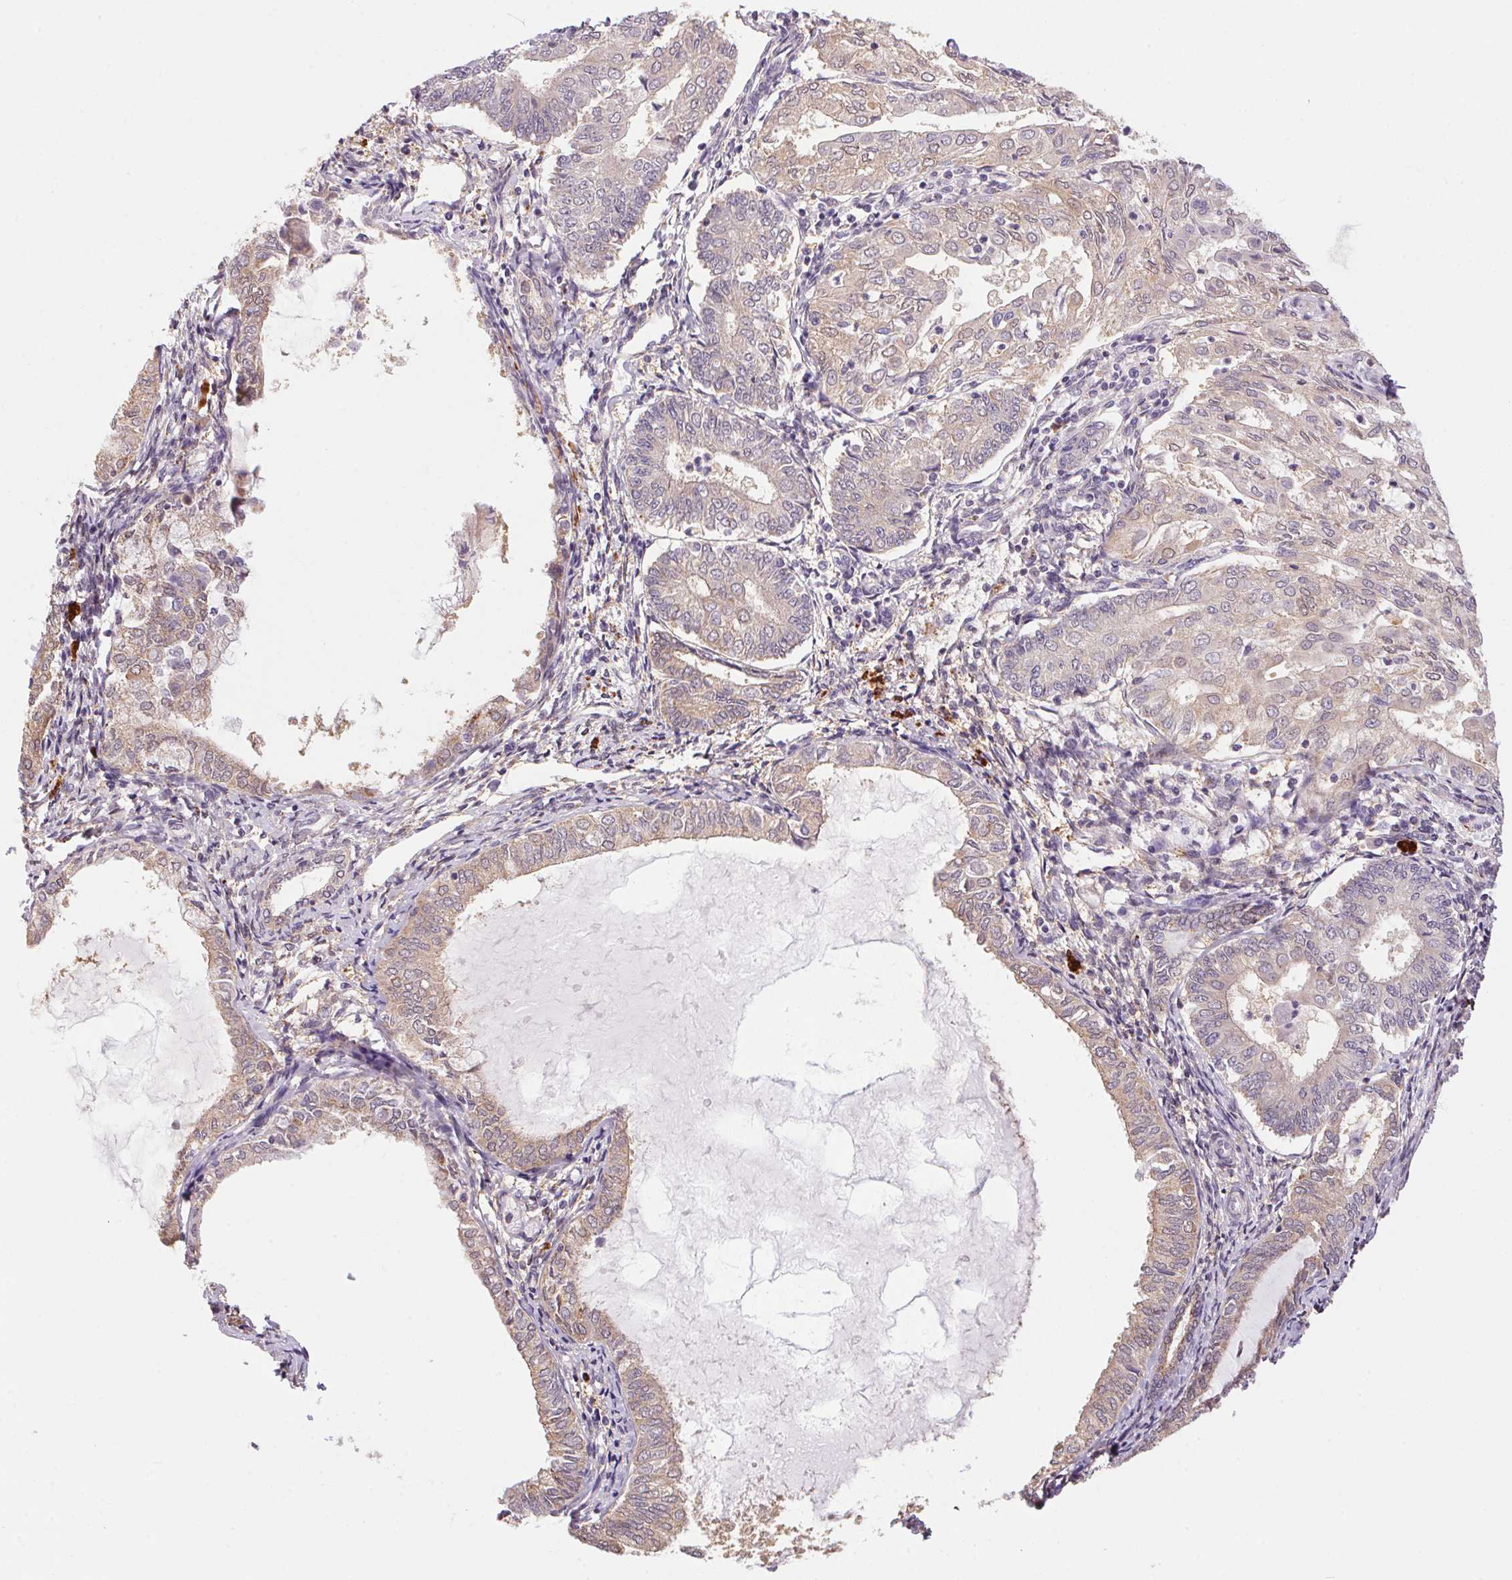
{"staining": {"intensity": "weak", "quantity": "<25%", "location": "cytoplasmic/membranous"}, "tissue": "endometrial cancer", "cell_type": "Tumor cells", "image_type": "cancer", "snomed": [{"axis": "morphology", "description": "Adenocarcinoma, NOS"}, {"axis": "topography", "description": "Endometrium"}], "caption": "Adenocarcinoma (endometrial) stained for a protein using IHC reveals no staining tumor cells.", "gene": "ADH5", "patient": {"sex": "female", "age": 68}}